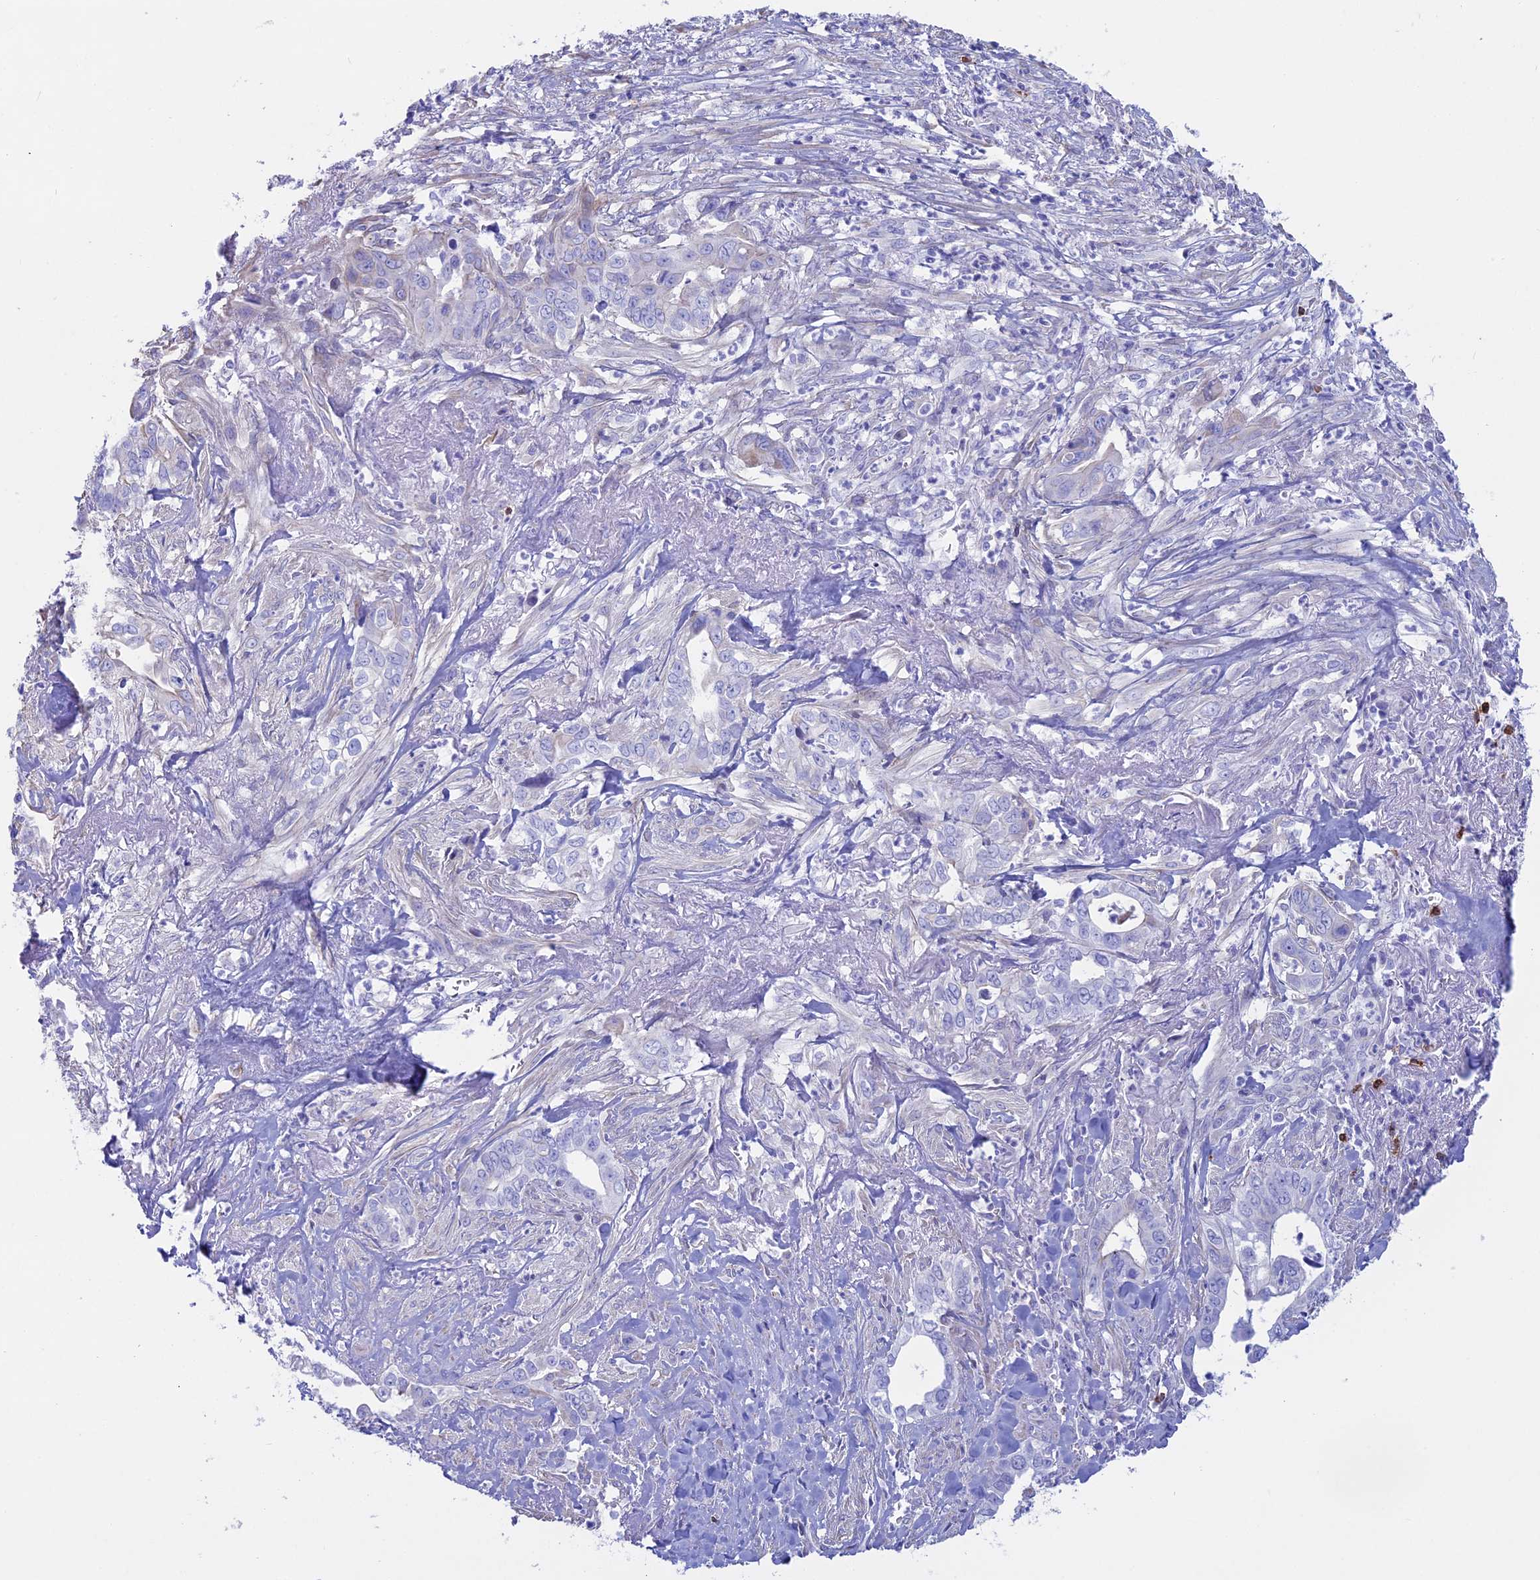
{"staining": {"intensity": "negative", "quantity": "none", "location": "none"}, "tissue": "liver cancer", "cell_type": "Tumor cells", "image_type": "cancer", "snomed": [{"axis": "morphology", "description": "Cholangiocarcinoma"}, {"axis": "topography", "description": "Liver"}], "caption": "A high-resolution photomicrograph shows IHC staining of liver cancer (cholangiocarcinoma), which reveals no significant staining in tumor cells. (Stains: DAB (3,3'-diaminobenzidine) IHC with hematoxylin counter stain, Microscopy: brightfield microscopy at high magnification).", "gene": "OR2AE1", "patient": {"sex": "female", "age": 79}}